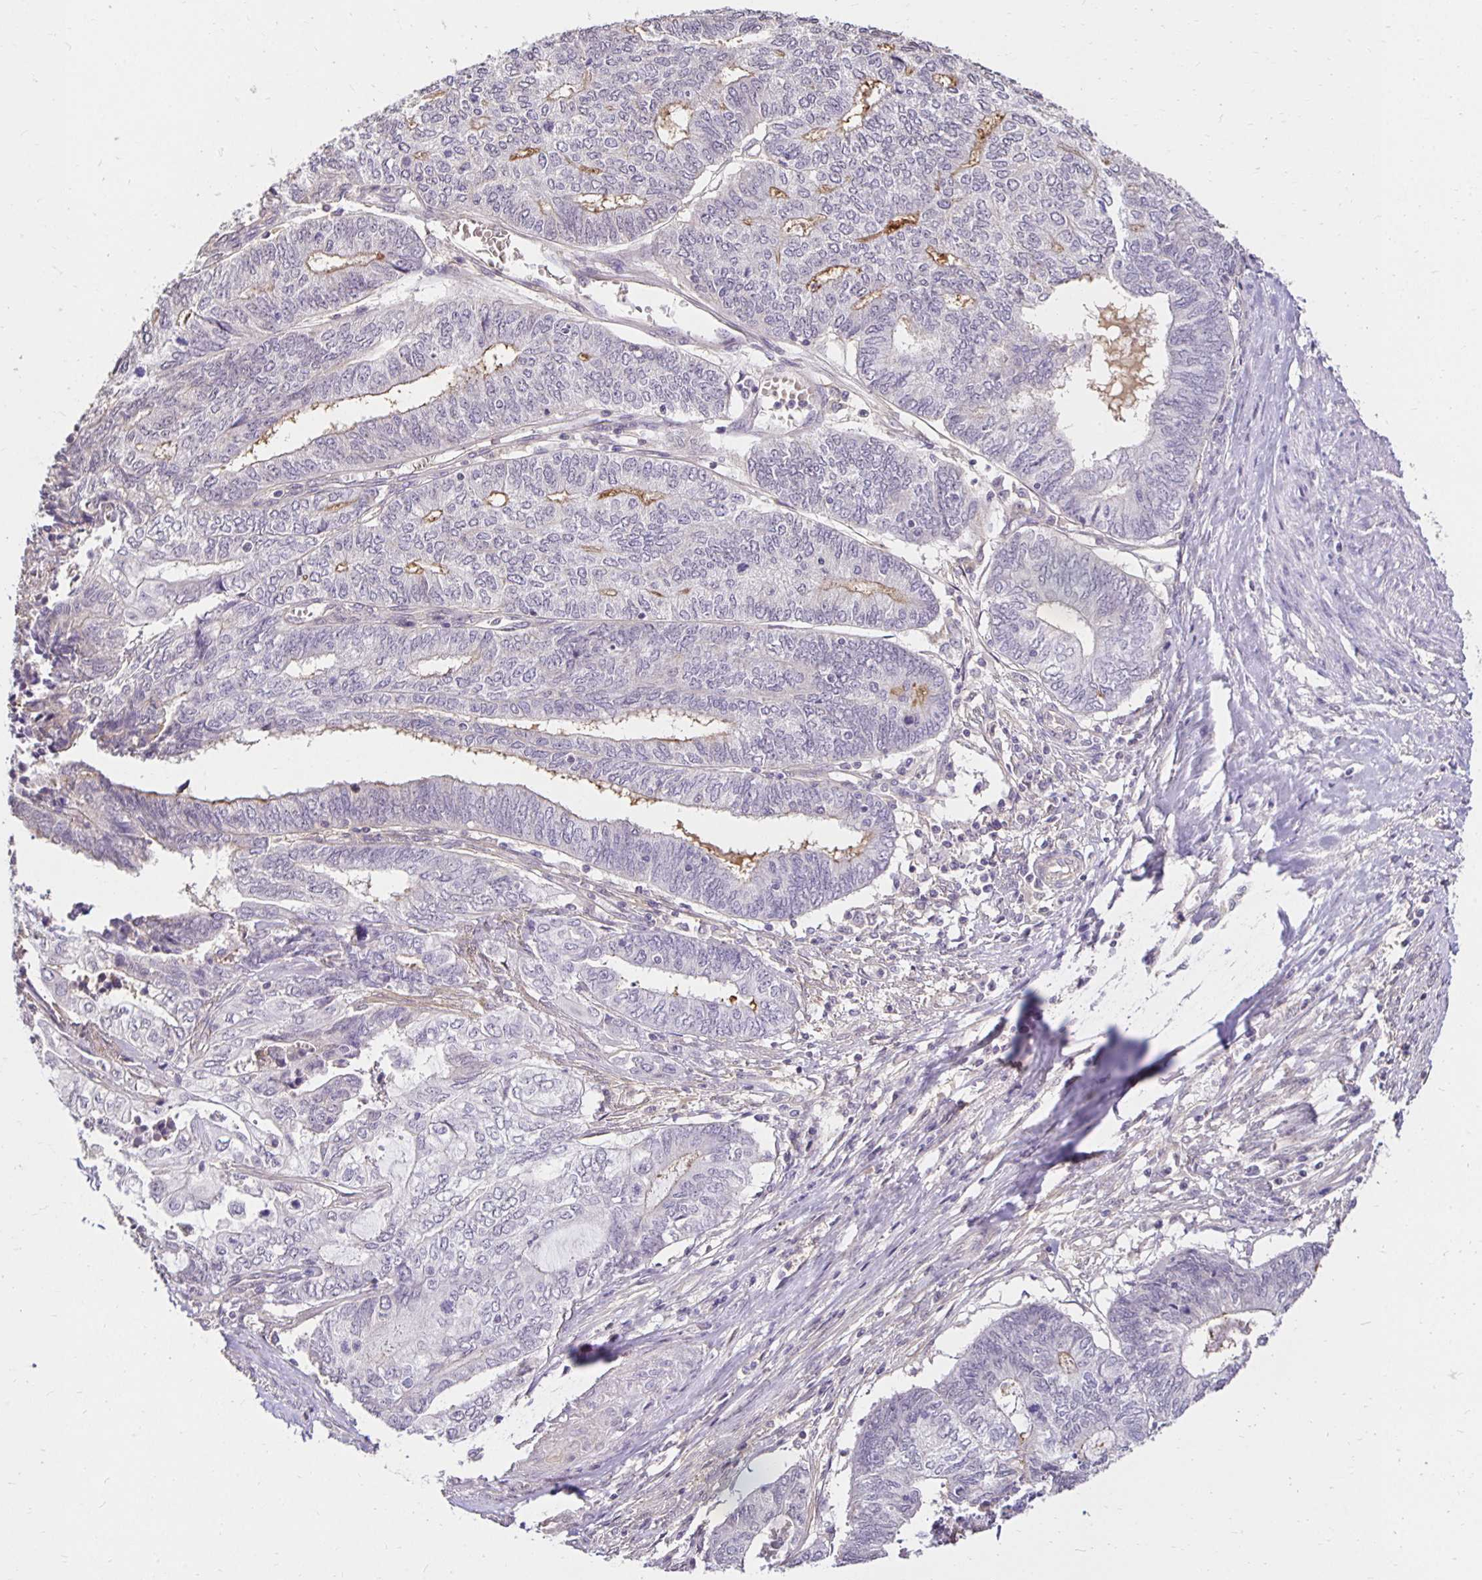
{"staining": {"intensity": "negative", "quantity": "none", "location": "none"}, "tissue": "endometrial cancer", "cell_type": "Tumor cells", "image_type": "cancer", "snomed": [{"axis": "morphology", "description": "Adenocarcinoma, NOS"}, {"axis": "topography", "description": "Uterus"}, {"axis": "topography", "description": "Endometrium"}], "caption": "Endometrial cancer stained for a protein using immunohistochemistry (IHC) exhibits no positivity tumor cells.", "gene": "PNPLA3", "patient": {"sex": "female", "age": 70}}